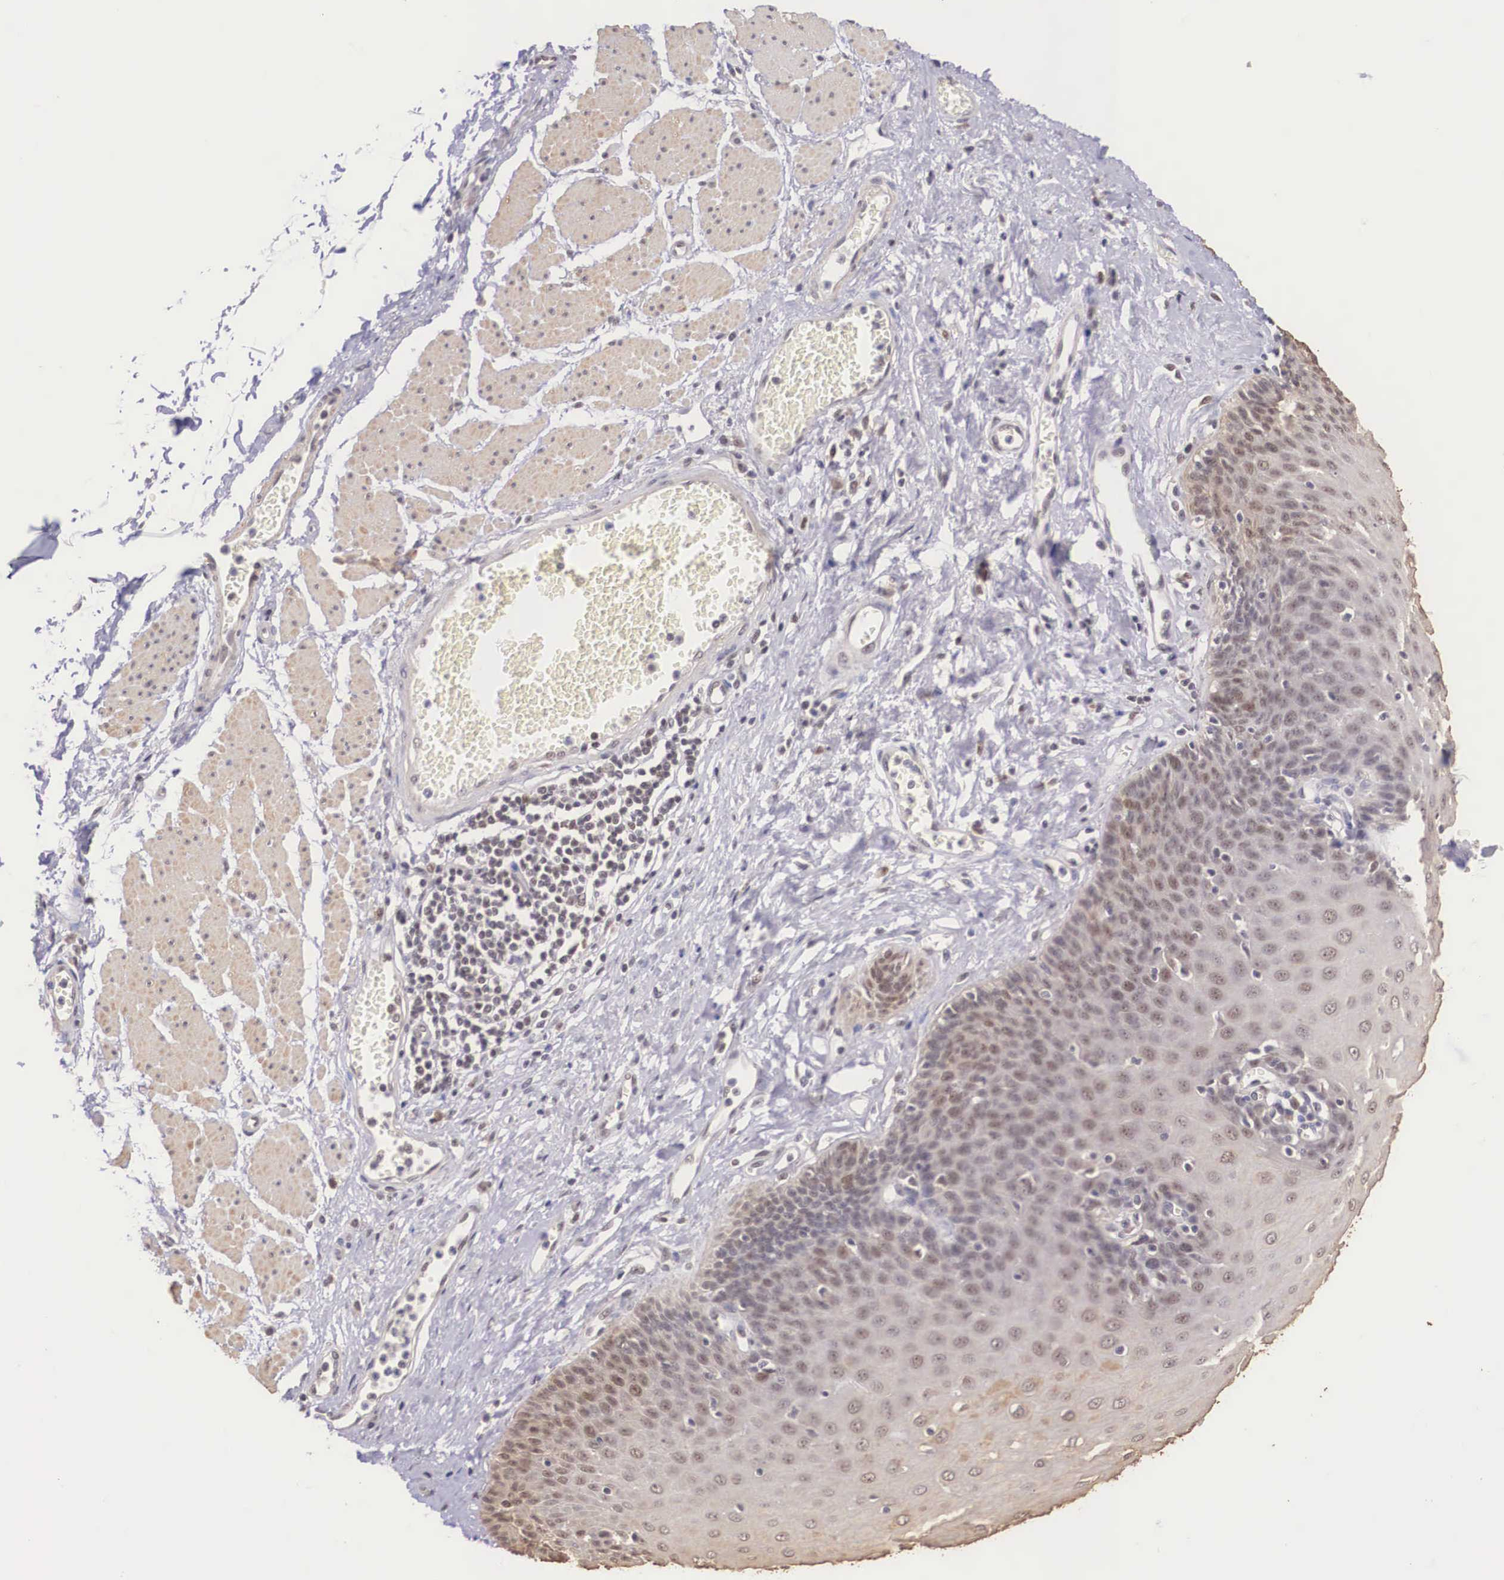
{"staining": {"intensity": "weak", "quantity": "25%-75%", "location": "nuclear"}, "tissue": "esophagus", "cell_type": "Squamous epithelial cells", "image_type": "normal", "snomed": [{"axis": "morphology", "description": "Normal tissue, NOS"}, {"axis": "topography", "description": "Esophagus"}], "caption": "Immunohistochemistry (IHC) (DAB) staining of unremarkable human esophagus shows weak nuclear protein expression in about 25%-75% of squamous epithelial cells.", "gene": "ZNF275", "patient": {"sex": "male", "age": 65}}